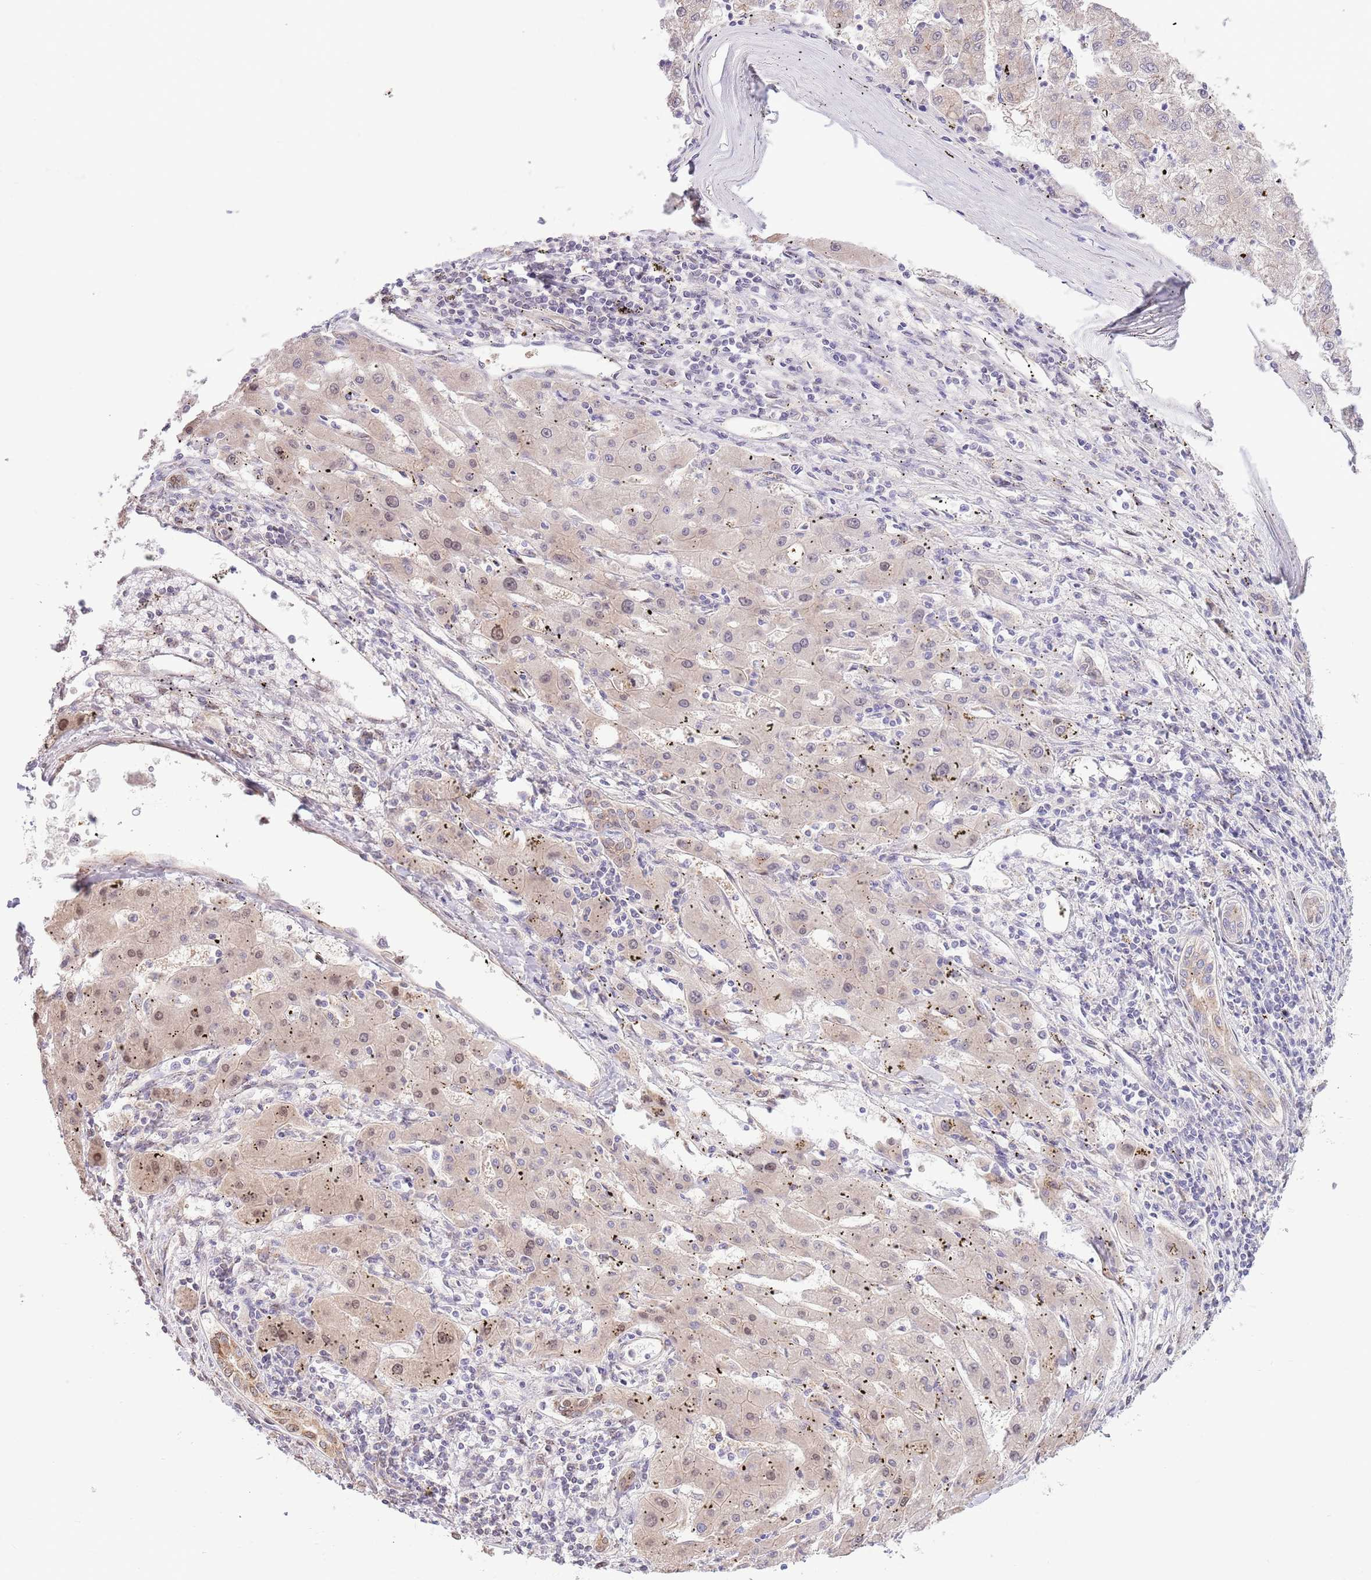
{"staining": {"intensity": "weak", "quantity": "25%-75%", "location": "cytoplasmic/membranous,nuclear"}, "tissue": "liver cancer", "cell_type": "Tumor cells", "image_type": "cancer", "snomed": [{"axis": "morphology", "description": "Carcinoma, Hepatocellular, NOS"}, {"axis": "topography", "description": "Liver"}], "caption": "The histopathology image demonstrates staining of liver hepatocellular carcinoma, revealing weak cytoplasmic/membranous and nuclear protein staining (brown color) within tumor cells.", "gene": "ARL2BP", "patient": {"sex": "male", "age": 72}}